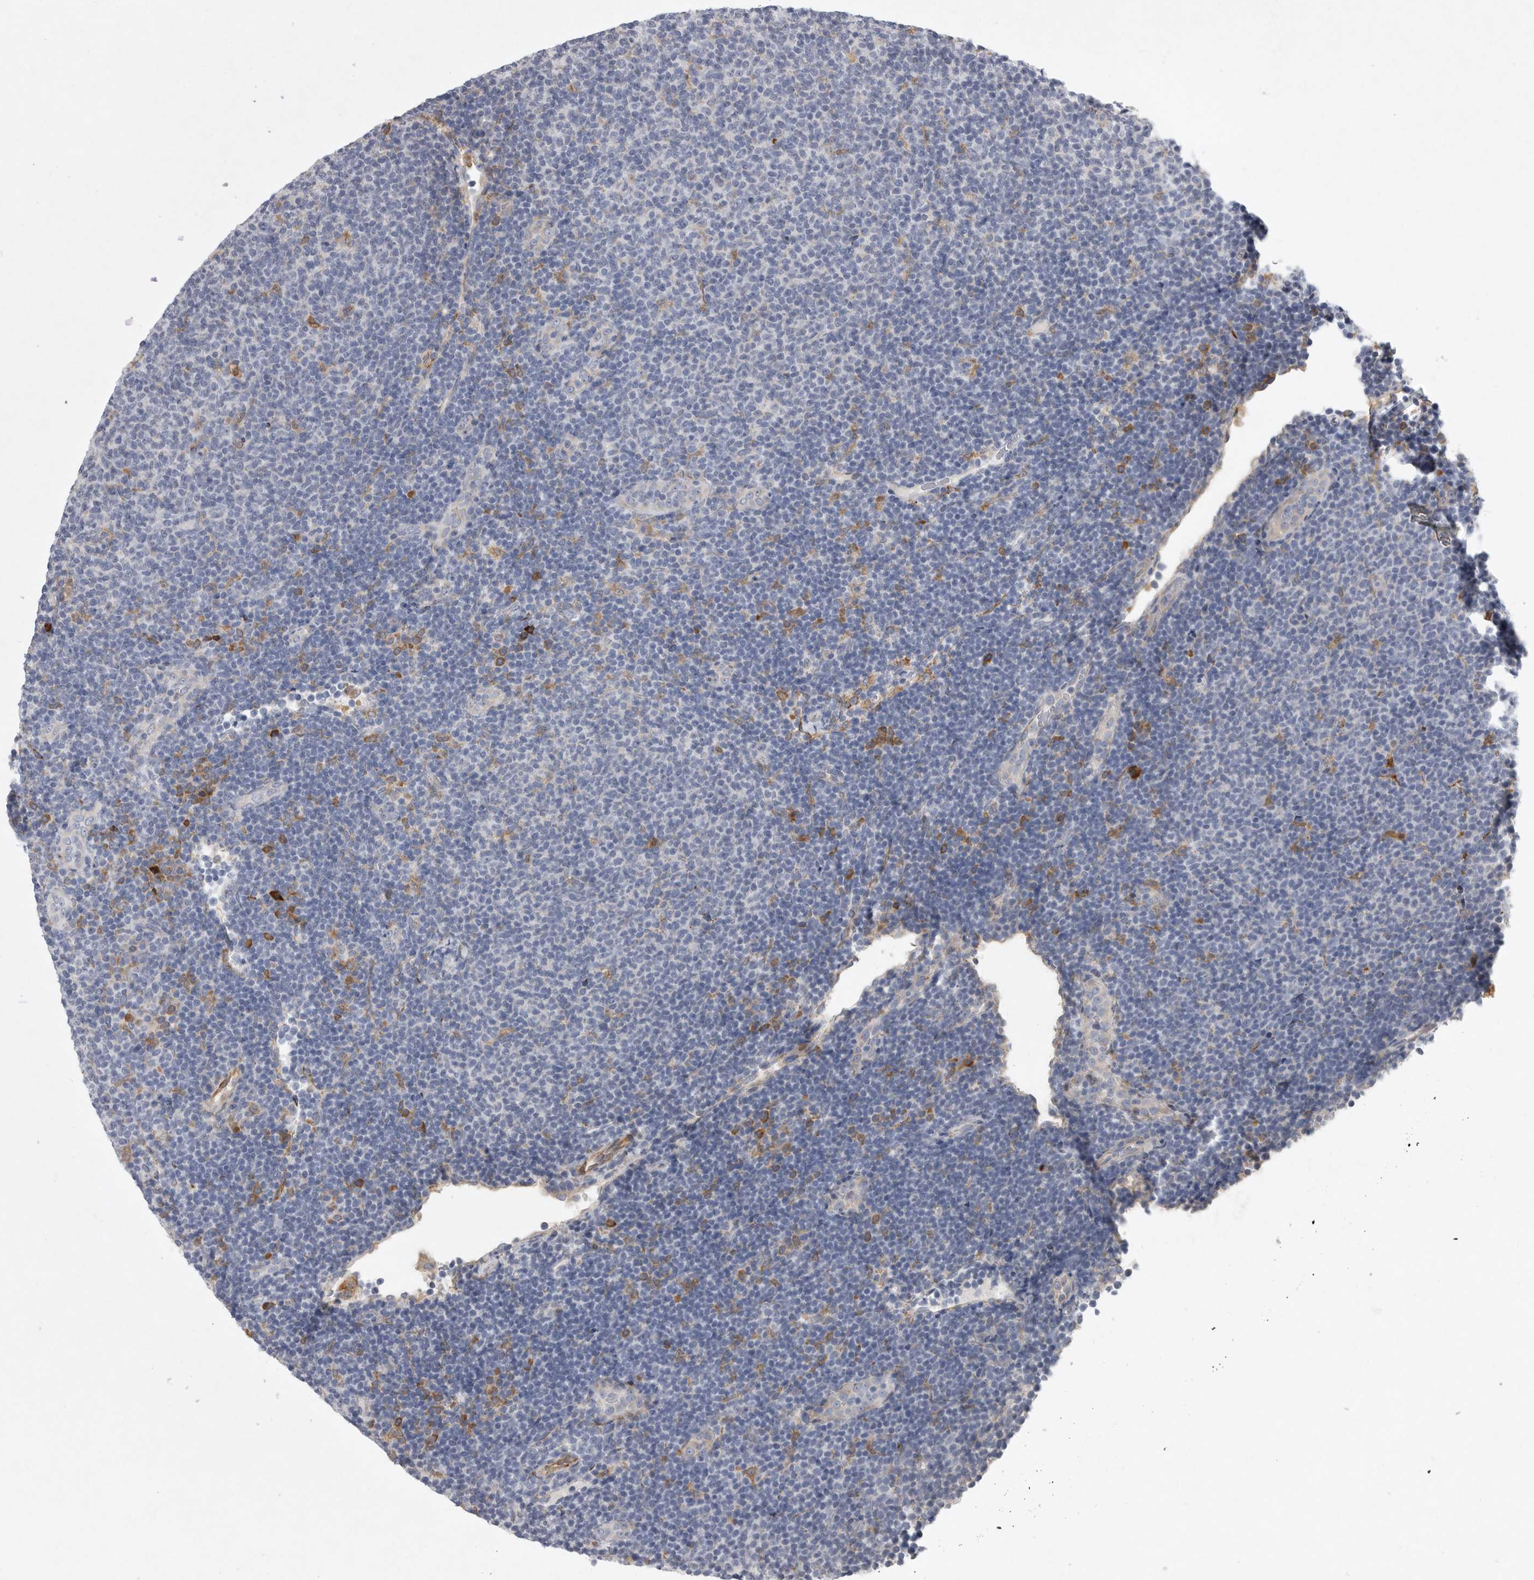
{"staining": {"intensity": "negative", "quantity": "none", "location": "none"}, "tissue": "lymphoma", "cell_type": "Tumor cells", "image_type": "cancer", "snomed": [{"axis": "morphology", "description": "Malignant lymphoma, non-Hodgkin's type, Low grade"}, {"axis": "topography", "description": "Lymph node"}], "caption": "IHC image of neoplastic tissue: malignant lymphoma, non-Hodgkin's type (low-grade) stained with DAB reveals no significant protein positivity in tumor cells.", "gene": "MINPP1", "patient": {"sex": "male", "age": 66}}